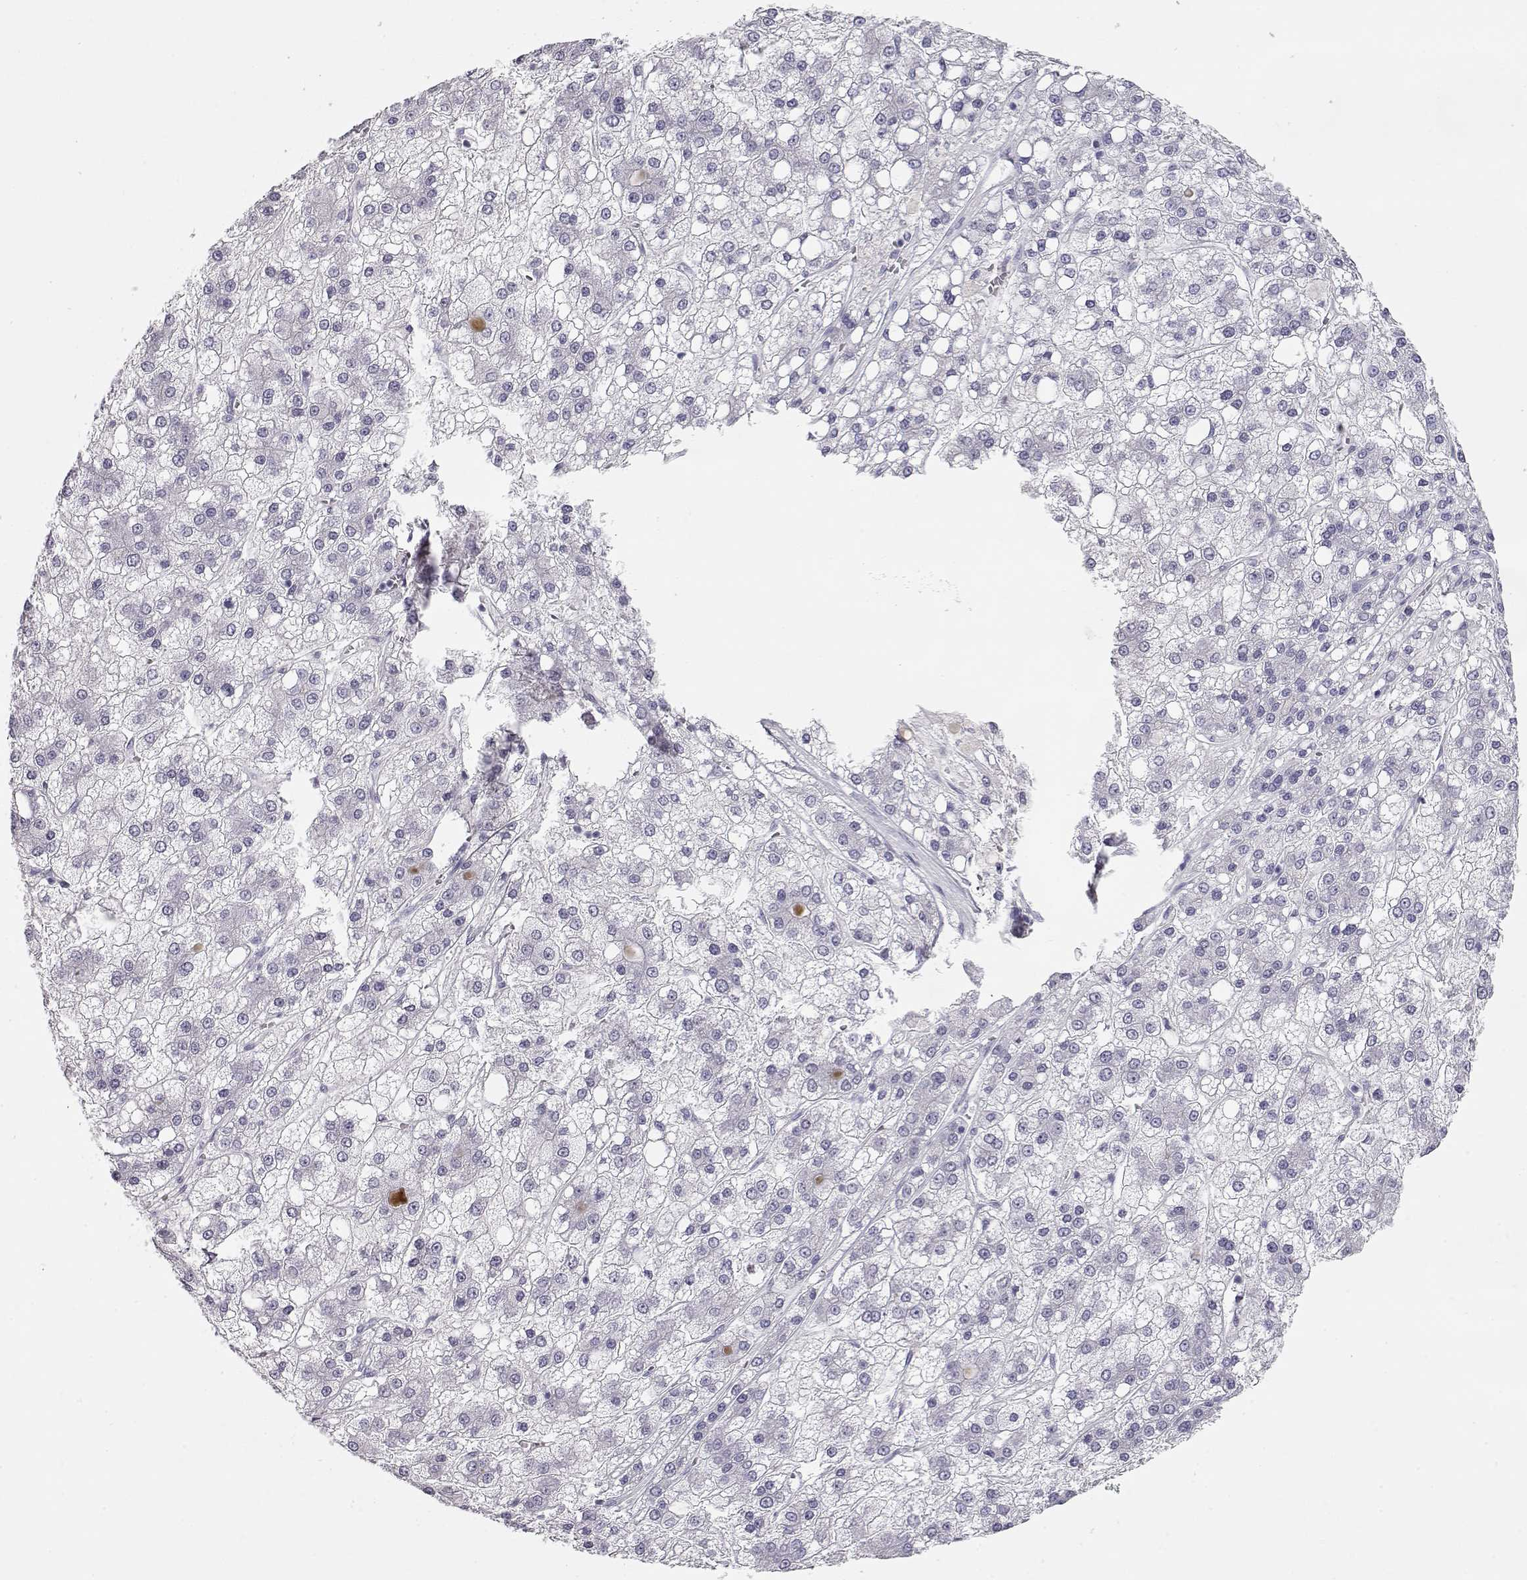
{"staining": {"intensity": "negative", "quantity": "none", "location": "none"}, "tissue": "liver cancer", "cell_type": "Tumor cells", "image_type": "cancer", "snomed": [{"axis": "morphology", "description": "Carcinoma, Hepatocellular, NOS"}, {"axis": "topography", "description": "Liver"}], "caption": "Immunohistochemistry of liver cancer (hepatocellular carcinoma) demonstrates no positivity in tumor cells.", "gene": "SLITRK3", "patient": {"sex": "male", "age": 73}}